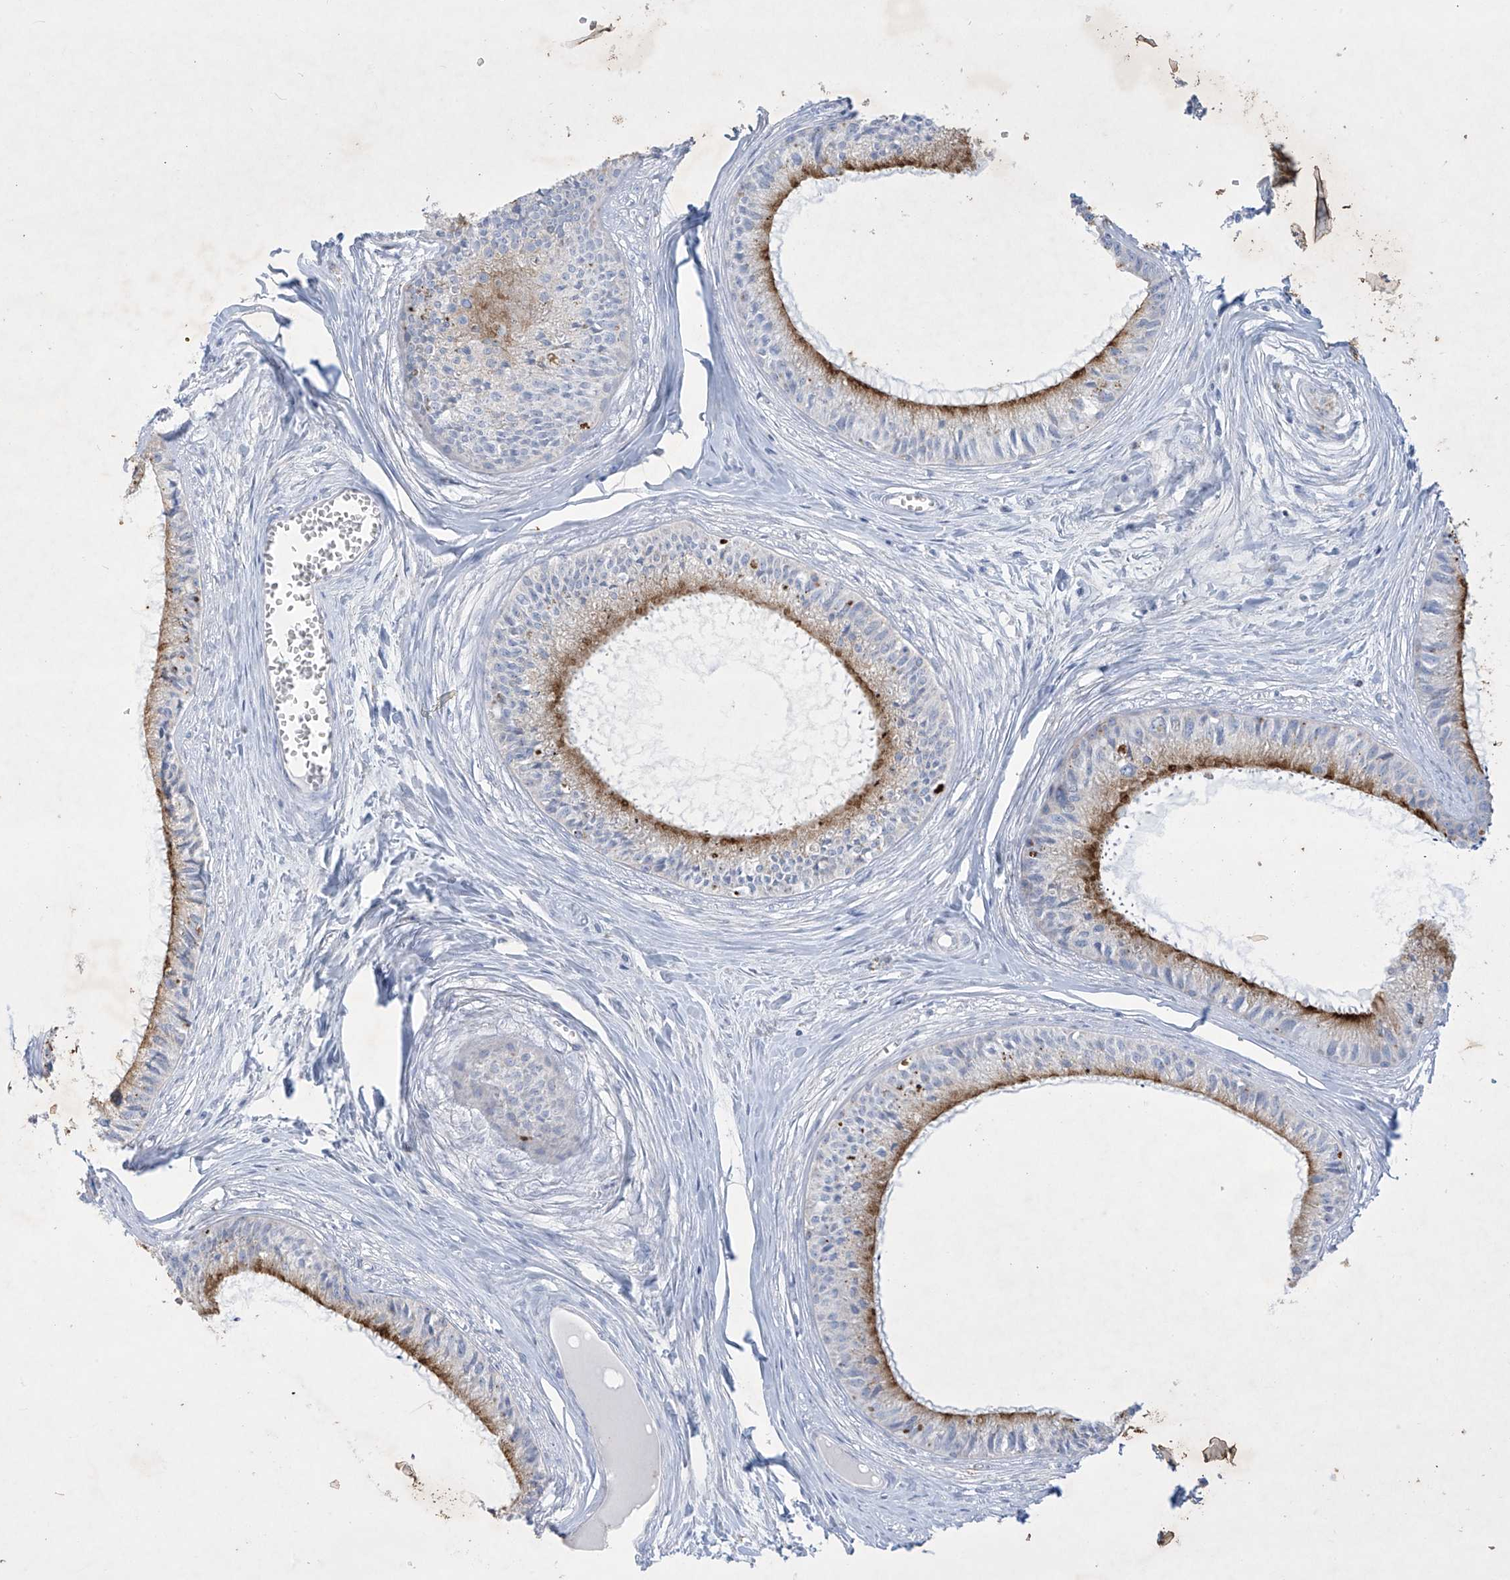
{"staining": {"intensity": "strong", "quantity": "25%-75%", "location": "cytoplasmic/membranous"}, "tissue": "epididymis", "cell_type": "Glandular cells", "image_type": "normal", "snomed": [{"axis": "morphology", "description": "Normal tissue, NOS"}, {"axis": "topography", "description": "Epididymis"}], "caption": "A brown stain shows strong cytoplasmic/membranous positivity of a protein in glandular cells of unremarkable human epididymis. (DAB IHC with brightfield microscopy, high magnification).", "gene": "GPR137C", "patient": {"sex": "male", "age": 36}}